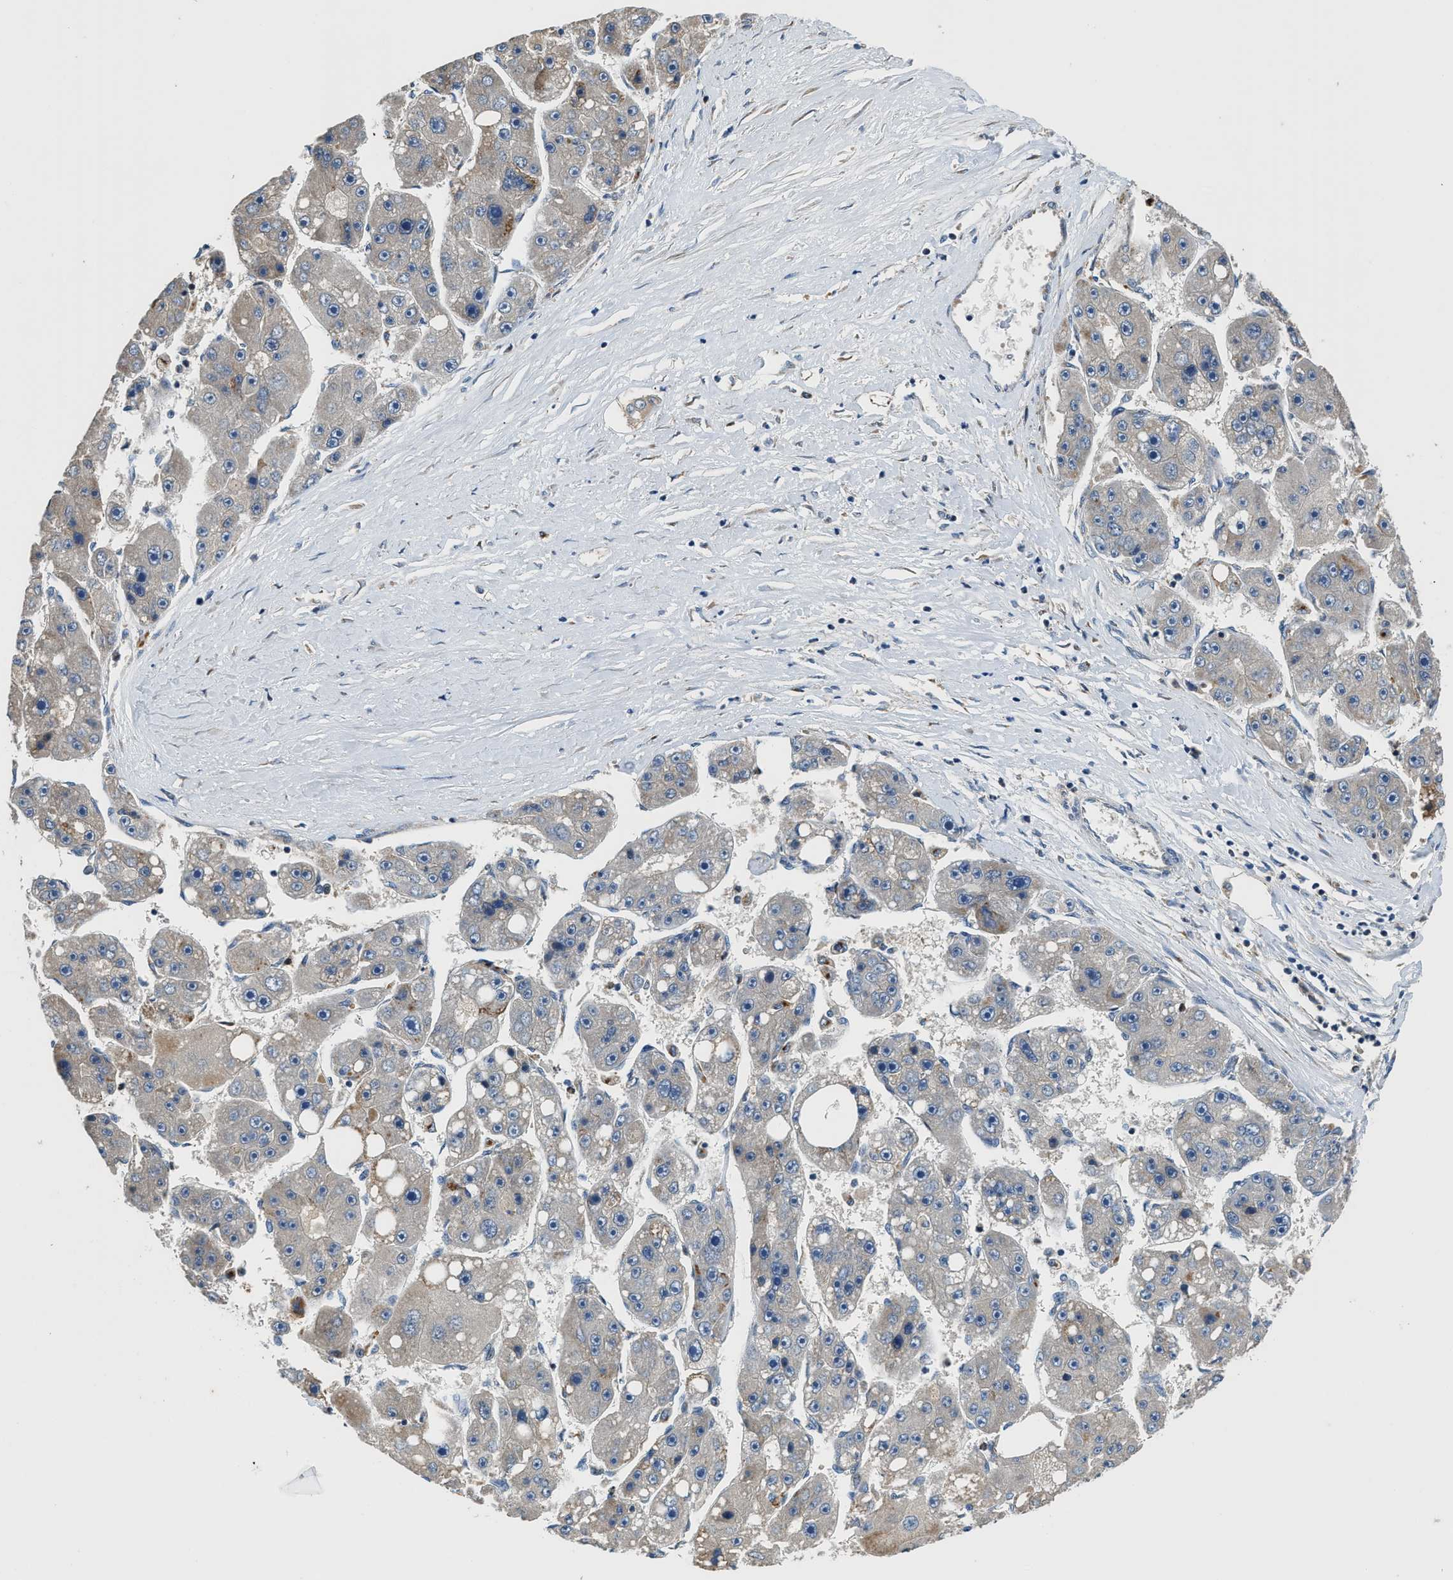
{"staining": {"intensity": "weak", "quantity": "<25%", "location": "cytoplasmic/membranous"}, "tissue": "liver cancer", "cell_type": "Tumor cells", "image_type": "cancer", "snomed": [{"axis": "morphology", "description": "Carcinoma, Hepatocellular, NOS"}, {"axis": "topography", "description": "Liver"}], "caption": "Liver cancer (hepatocellular carcinoma) stained for a protein using IHC displays no expression tumor cells.", "gene": "FUT8", "patient": {"sex": "female", "age": 61}}